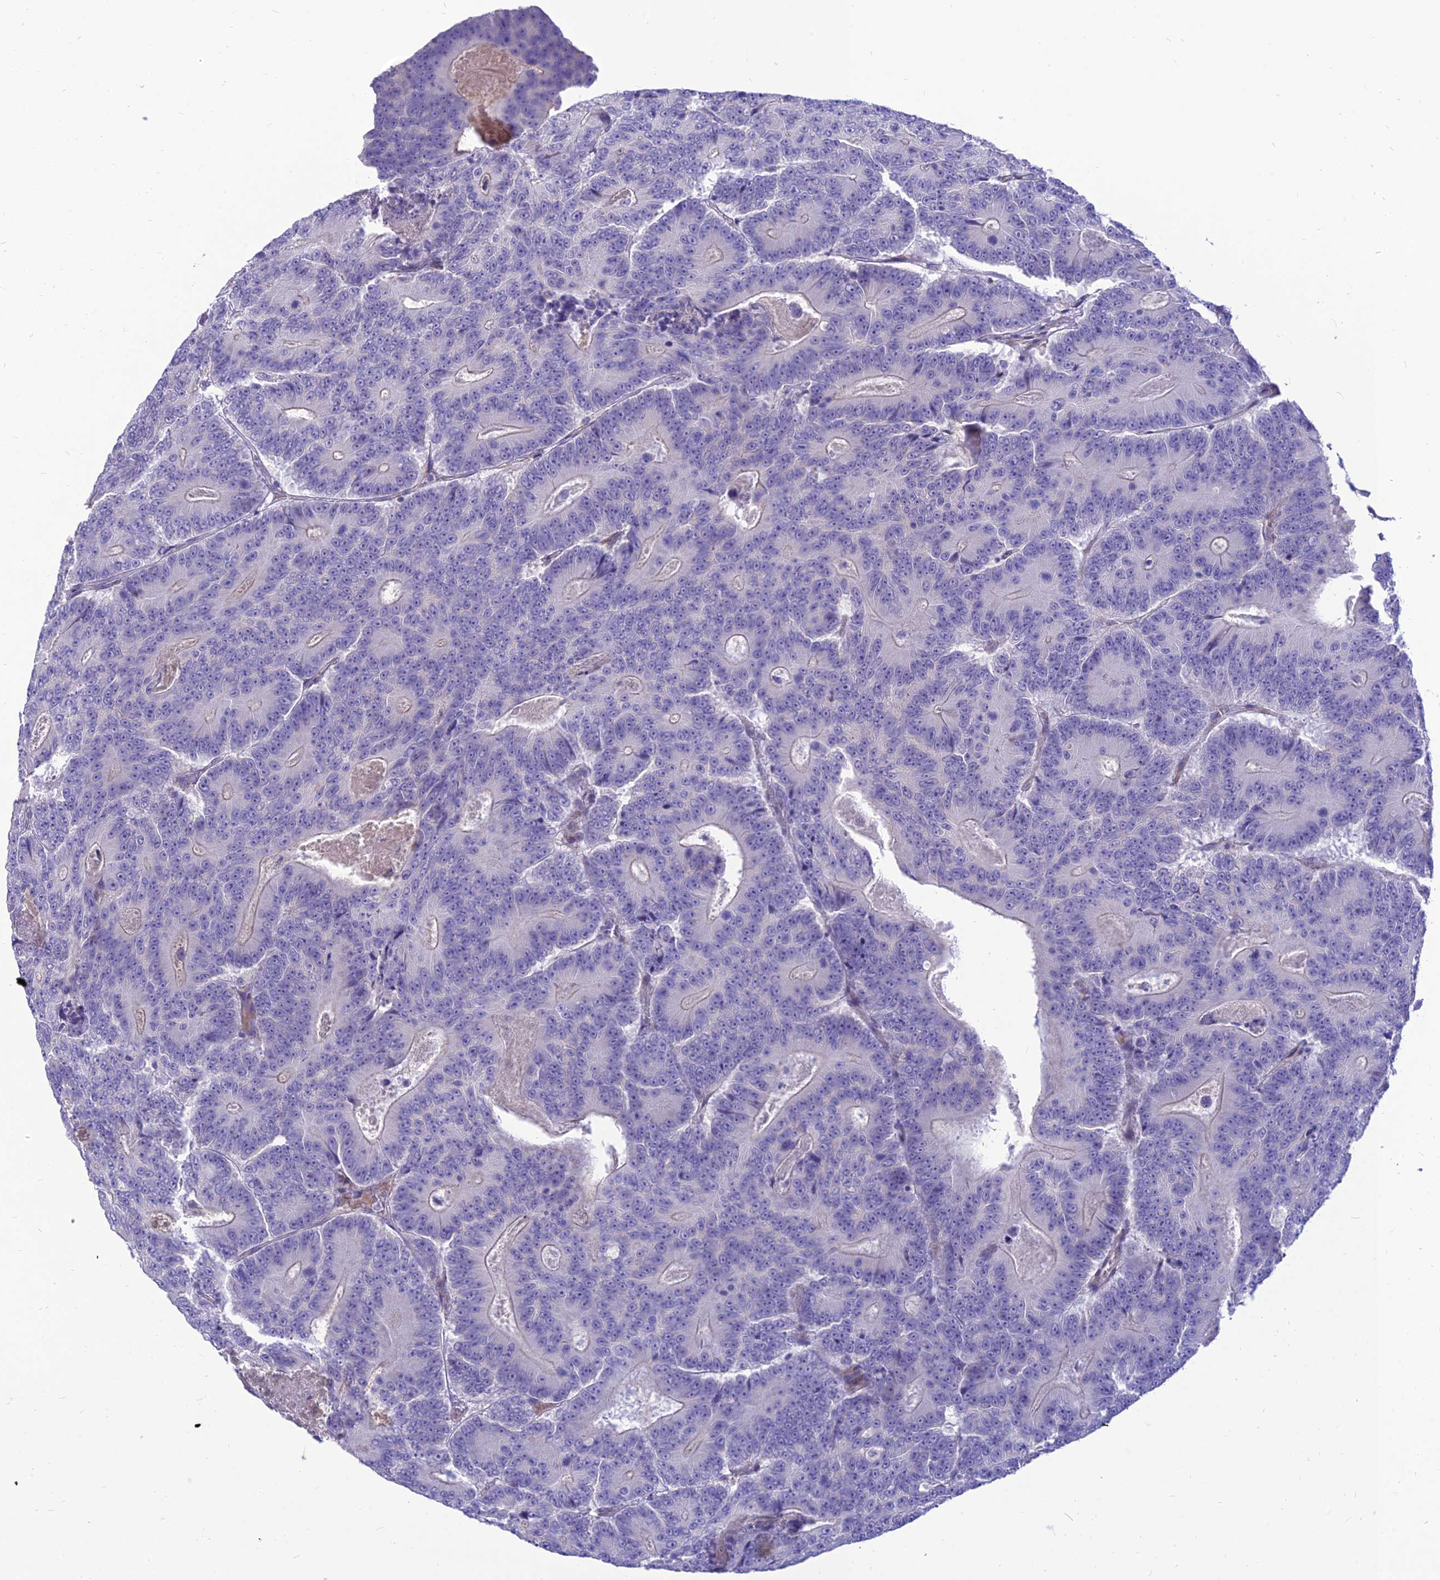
{"staining": {"intensity": "negative", "quantity": "none", "location": "none"}, "tissue": "colorectal cancer", "cell_type": "Tumor cells", "image_type": "cancer", "snomed": [{"axis": "morphology", "description": "Adenocarcinoma, NOS"}, {"axis": "topography", "description": "Colon"}], "caption": "DAB immunohistochemical staining of adenocarcinoma (colorectal) shows no significant staining in tumor cells.", "gene": "TEKT3", "patient": {"sex": "male", "age": 83}}